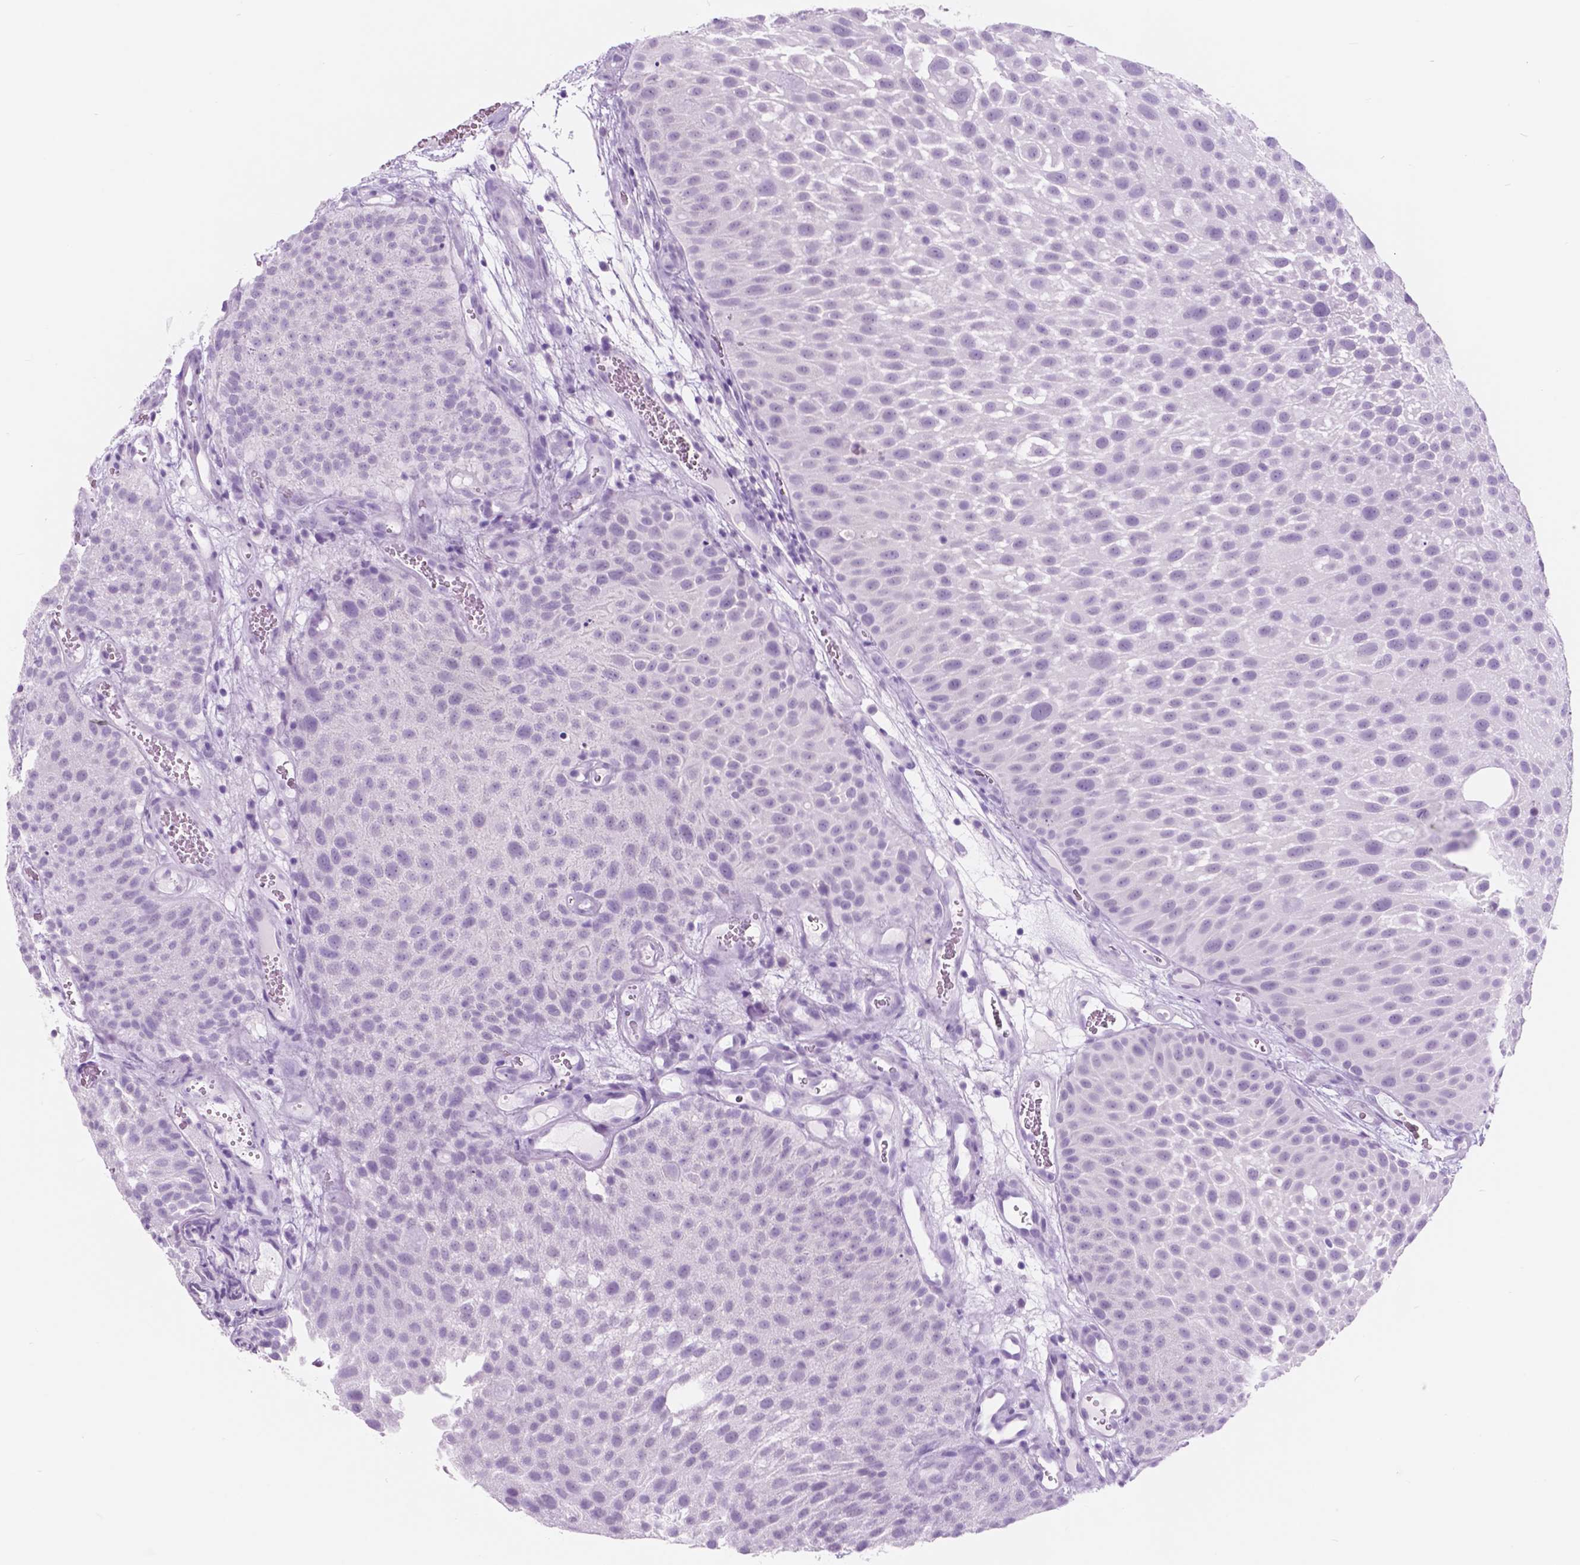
{"staining": {"intensity": "negative", "quantity": "none", "location": "none"}, "tissue": "urothelial cancer", "cell_type": "Tumor cells", "image_type": "cancer", "snomed": [{"axis": "morphology", "description": "Urothelial carcinoma, Low grade"}, {"axis": "topography", "description": "Urinary bladder"}], "caption": "High magnification brightfield microscopy of urothelial cancer stained with DAB (3,3'-diaminobenzidine) (brown) and counterstained with hematoxylin (blue): tumor cells show no significant staining.", "gene": "CUZD1", "patient": {"sex": "male", "age": 72}}